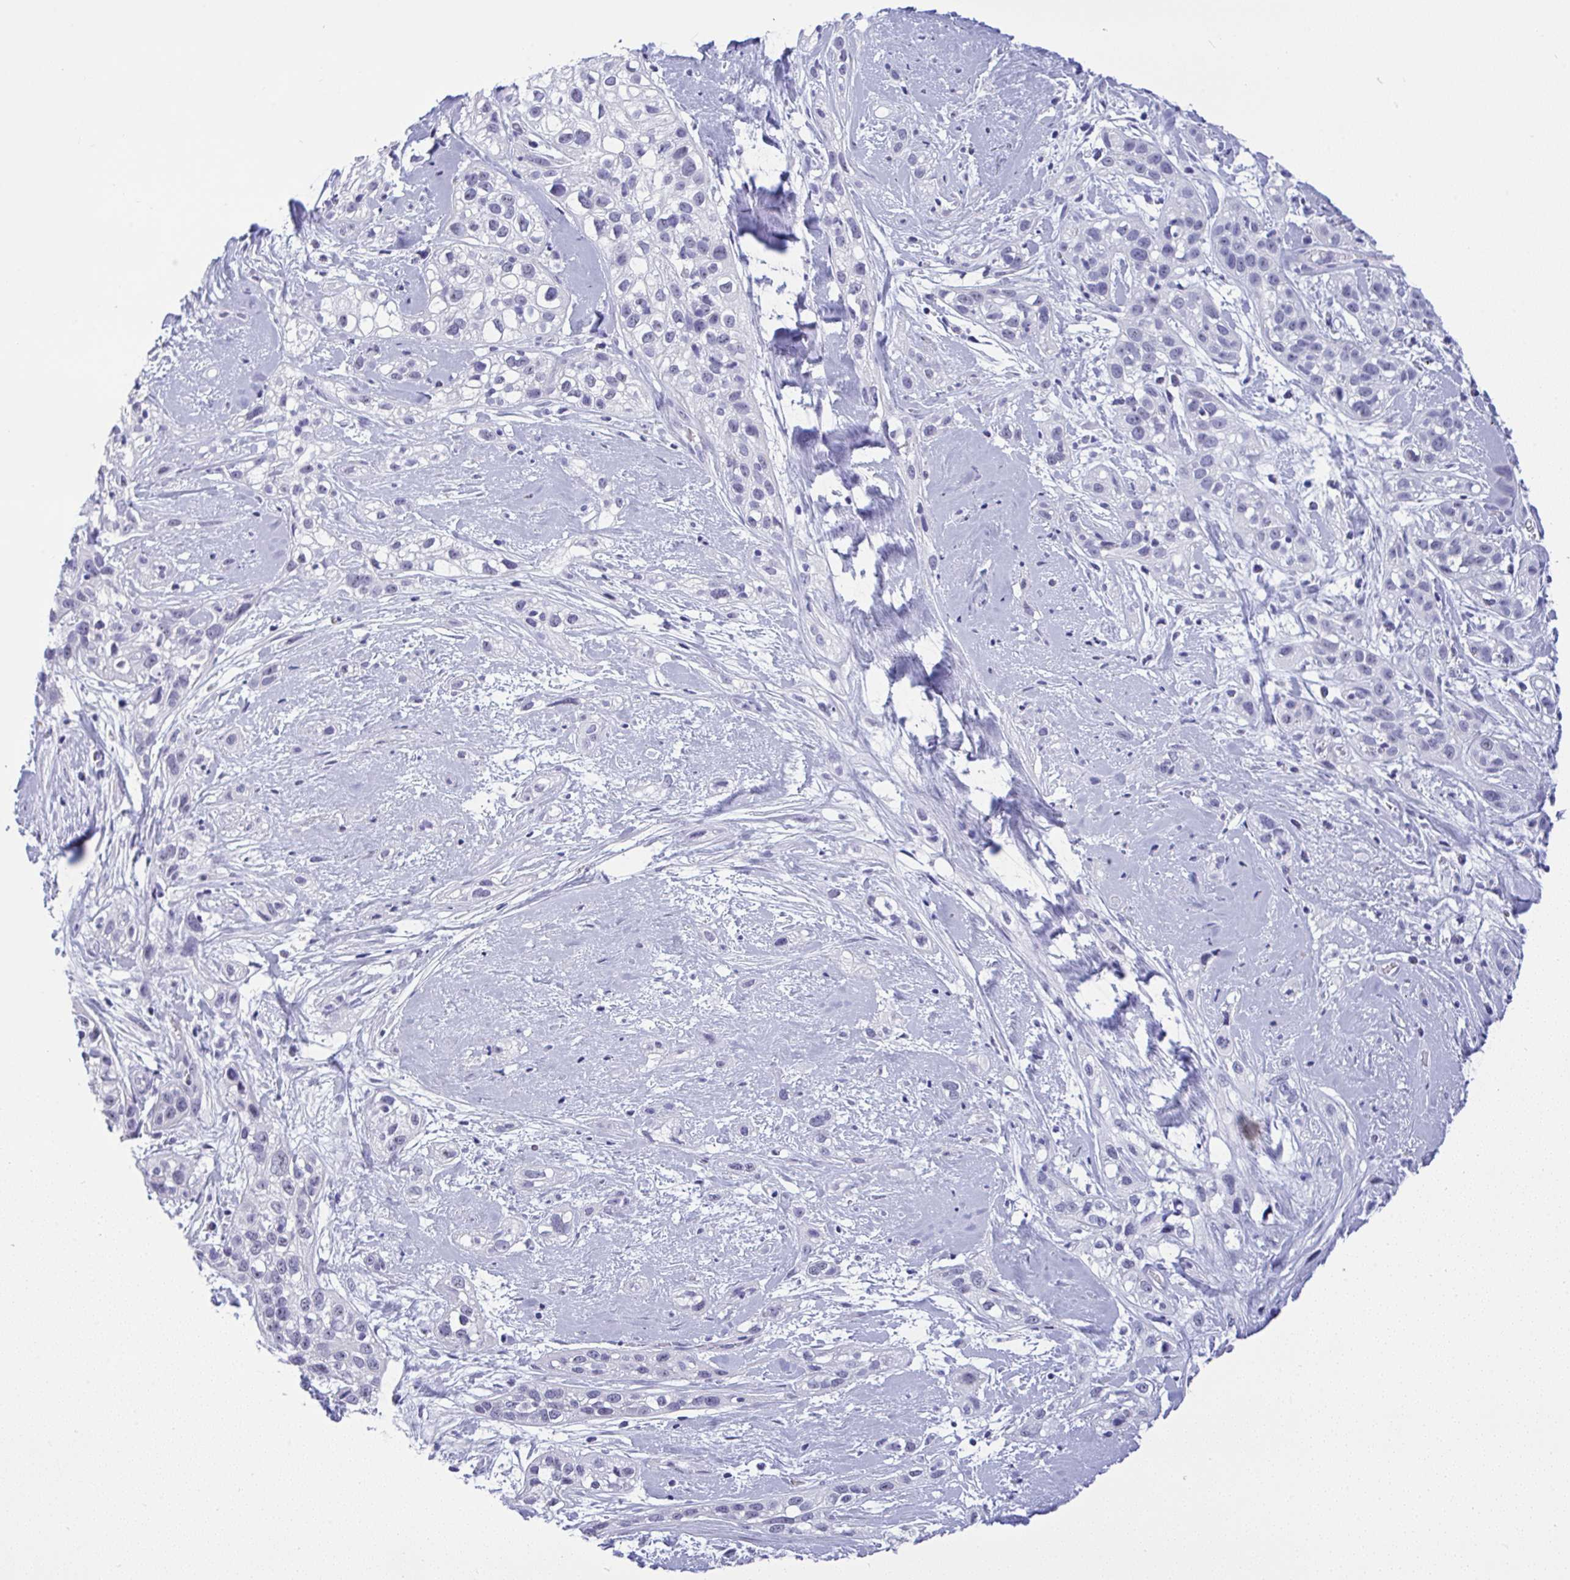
{"staining": {"intensity": "negative", "quantity": "none", "location": "none"}, "tissue": "skin cancer", "cell_type": "Tumor cells", "image_type": "cancer", "snomed": [{"axis": "morphology", "description": "Squamous cell carcinoma, NOS"}, {"axis": "topography", "description": "Skin"}], "caption": "An image of human squamous cell carcinoma (skin) is negative for staining in tumor cells.", "gene": "YBX2", "patient": {"sex": "male", "age": 82}}